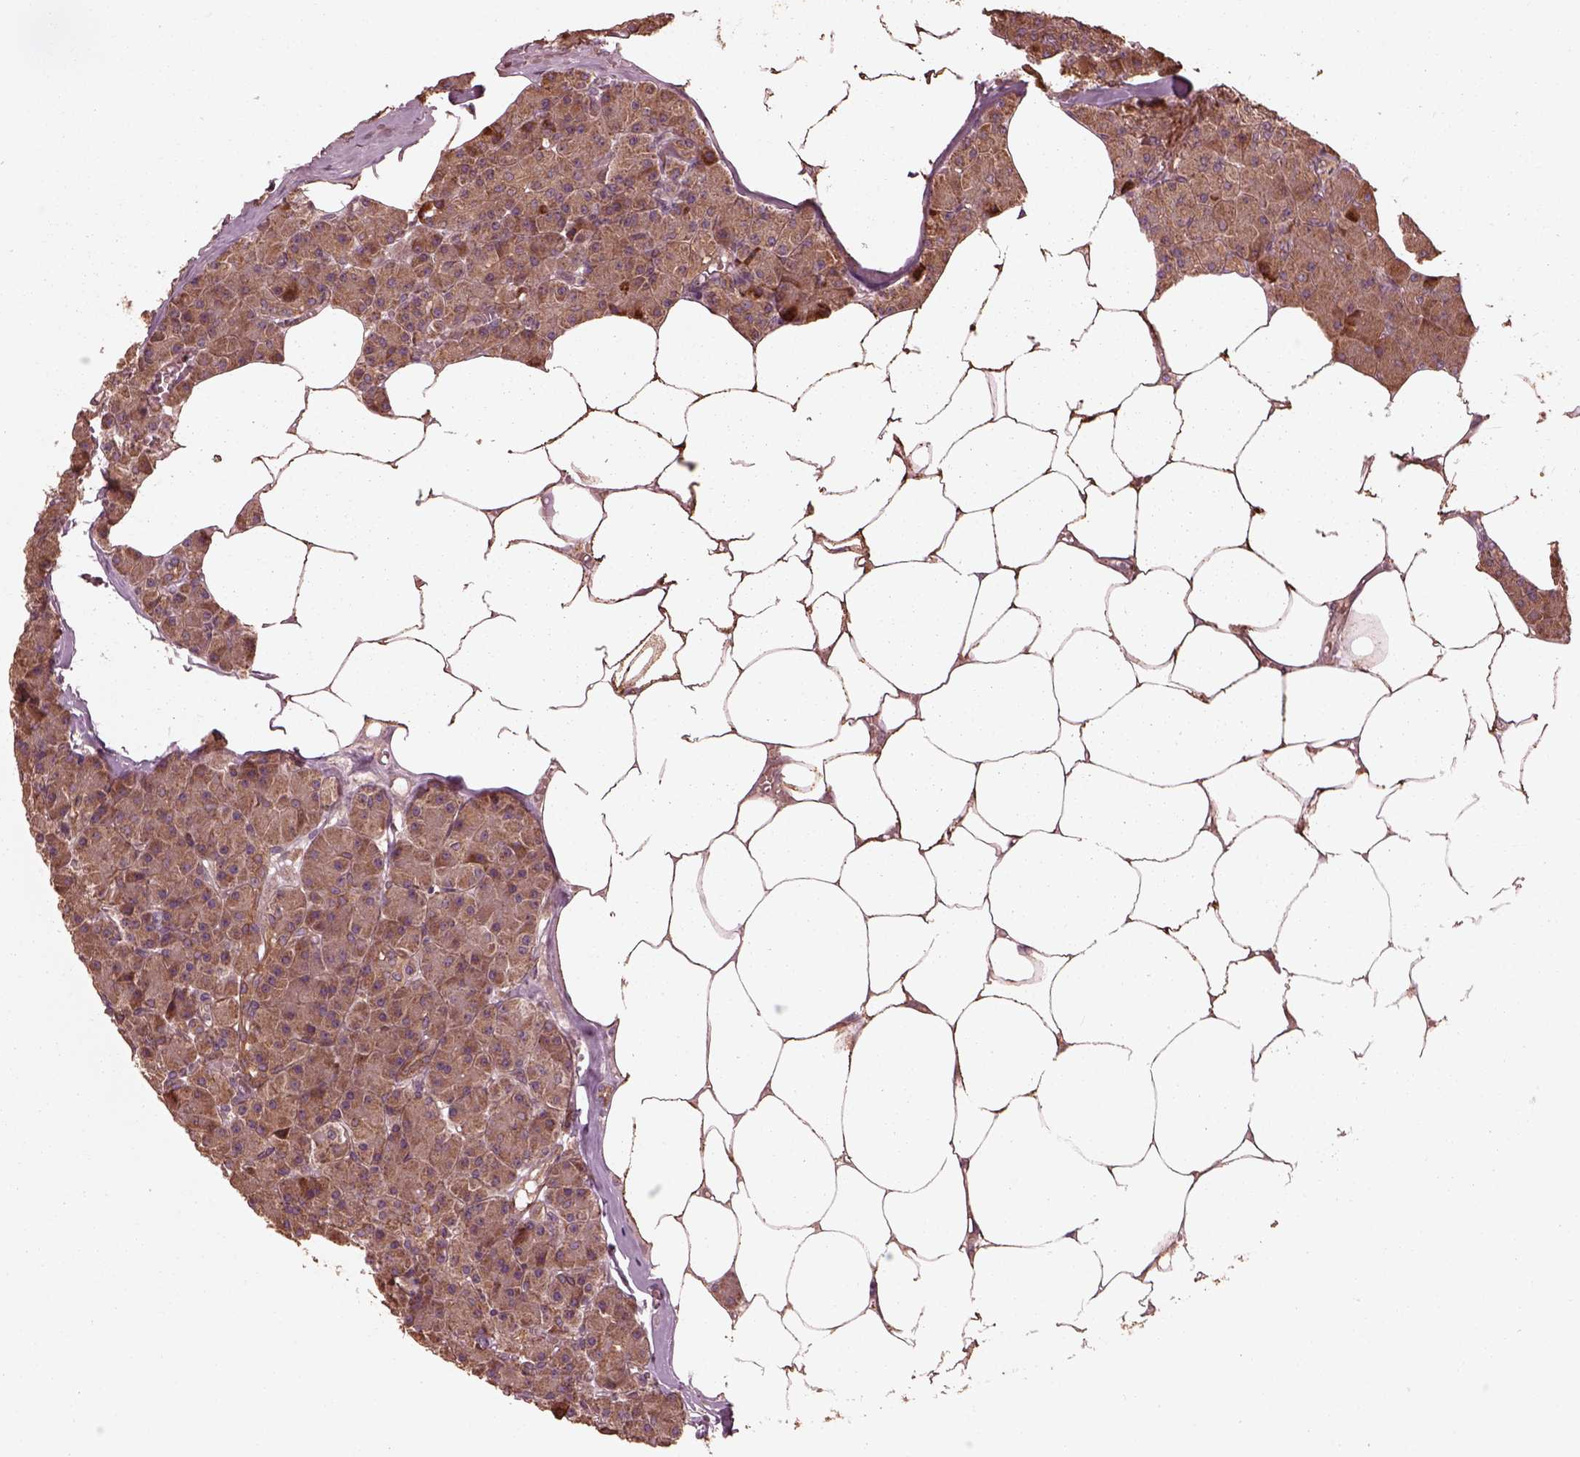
{"staining": {"intensity": "moderate", "quantity": ">75%", "location": "cytoplasmic/membranous"}, "tissue": "pancreas", "cell_type": "Exocrine glandular cells", "image_type": "normal", "snomed": [{"axis": "morphology", "description": "Normal tissue, NOS"}, {"axis": "topography", "description": "Pancreas"}], "caption": "IHC staining of benign pancreas, which displays medium levels of moderate cytoplasmic/membranous expression in about >75% of exocrine glandular cells indicating moderate cytoplasmic/membranous protein positivity. The staining was performed using DAB (brown) for protein detection and nuclei were counterstained in hematoxylin (blue).", "gene": "PIK3R2", "patient": {"sex": "female", "age": 45}}